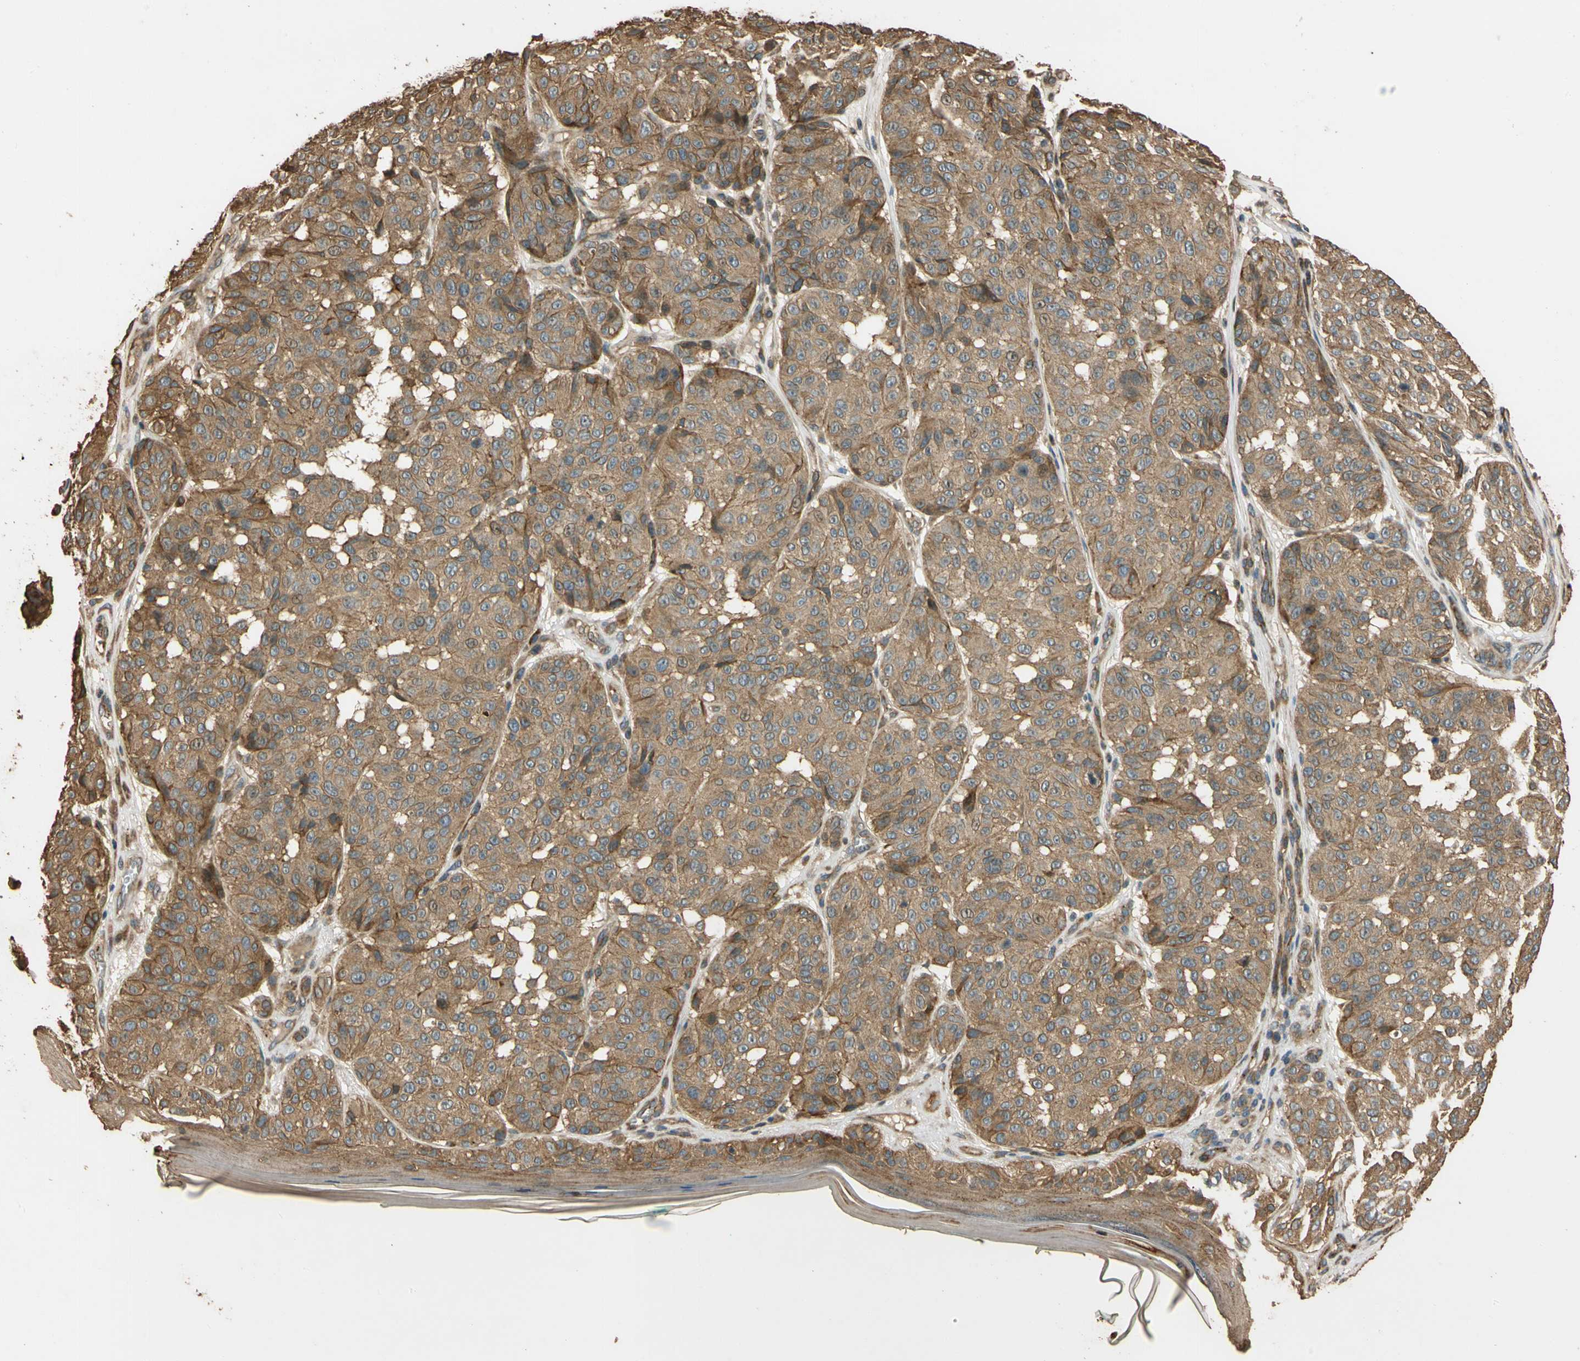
{"staining": {"intensity": "moderate", "quantity": ">75%", "location": "cytoplasmic/membranous"}, "tissue": "melanoma", "cell_type": "Tumor cells", "image_type": "cancer", "snomed": [{"axis": "morphology", "description": "Malignant melanoma, NOS"}, {"axis": "topography", "description": "Skin"}], "caption": "A brown stain highlights moderate cytoplasmic/membranous positivity of a protein in melanoma tumor cells.", "gene": "MGRN1", "patient": {"sex": "female", "age": 46}}